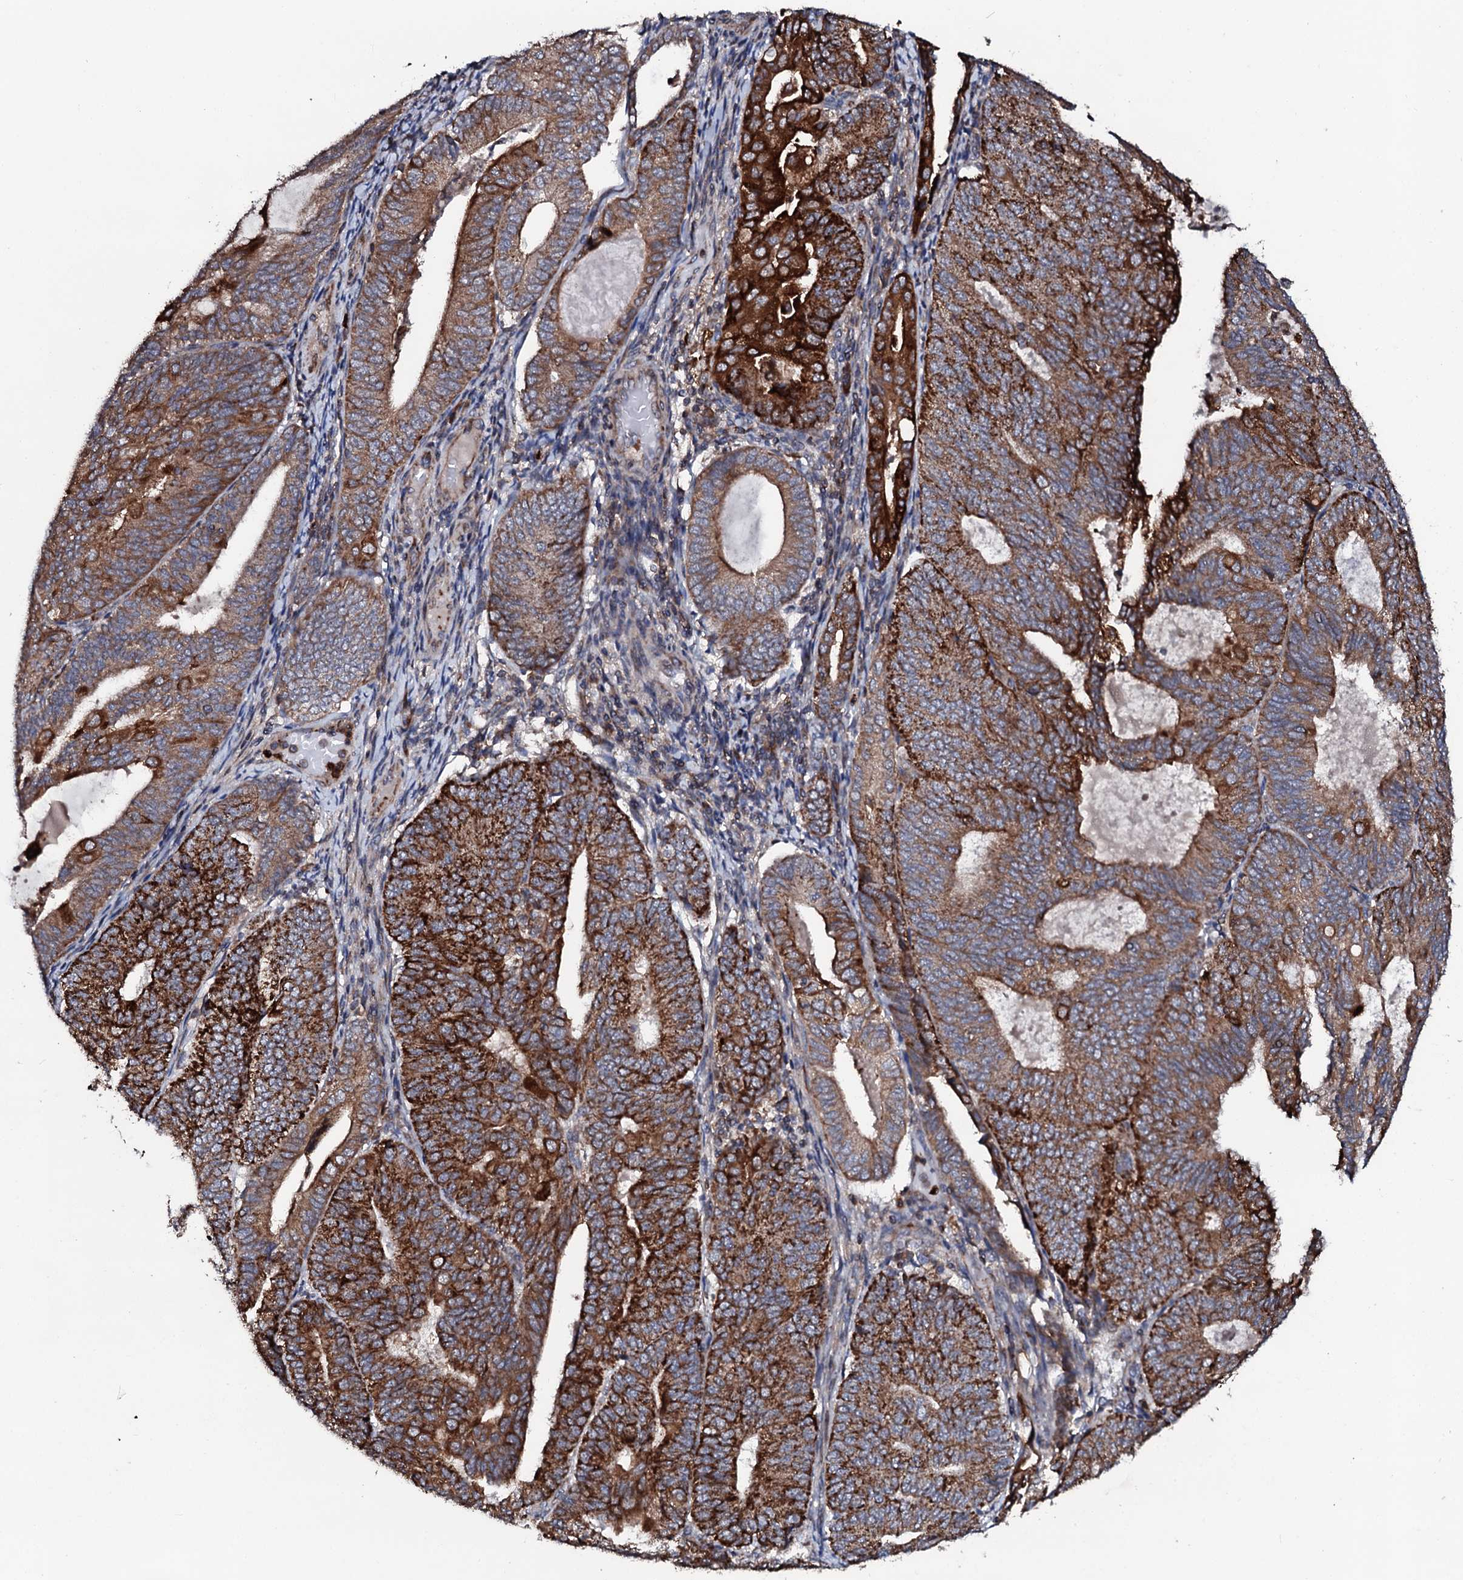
{"staining": {"intensity": "strong", "quantity": ">75%", "location": "cytoplasmic/membranous"}, "tissue": "endometrial cancer", "cell_type": "Tumor cells", "image_type": "cancer", "snomed": [{"axis": "morphology", "description": "Adenocarcinoma, NOS"}, {"axis": "topography", "description": "Endometrium"}], "caption": "Immunohistochemistry (DAB) staining of adenocarcinoma (endometrial) displays strong cytoplasmic/membranous protein positivity in approximately >75% of tumor cells.", "gene": "SDHAF2", "patient": {"sex": "female", "age": 81}}